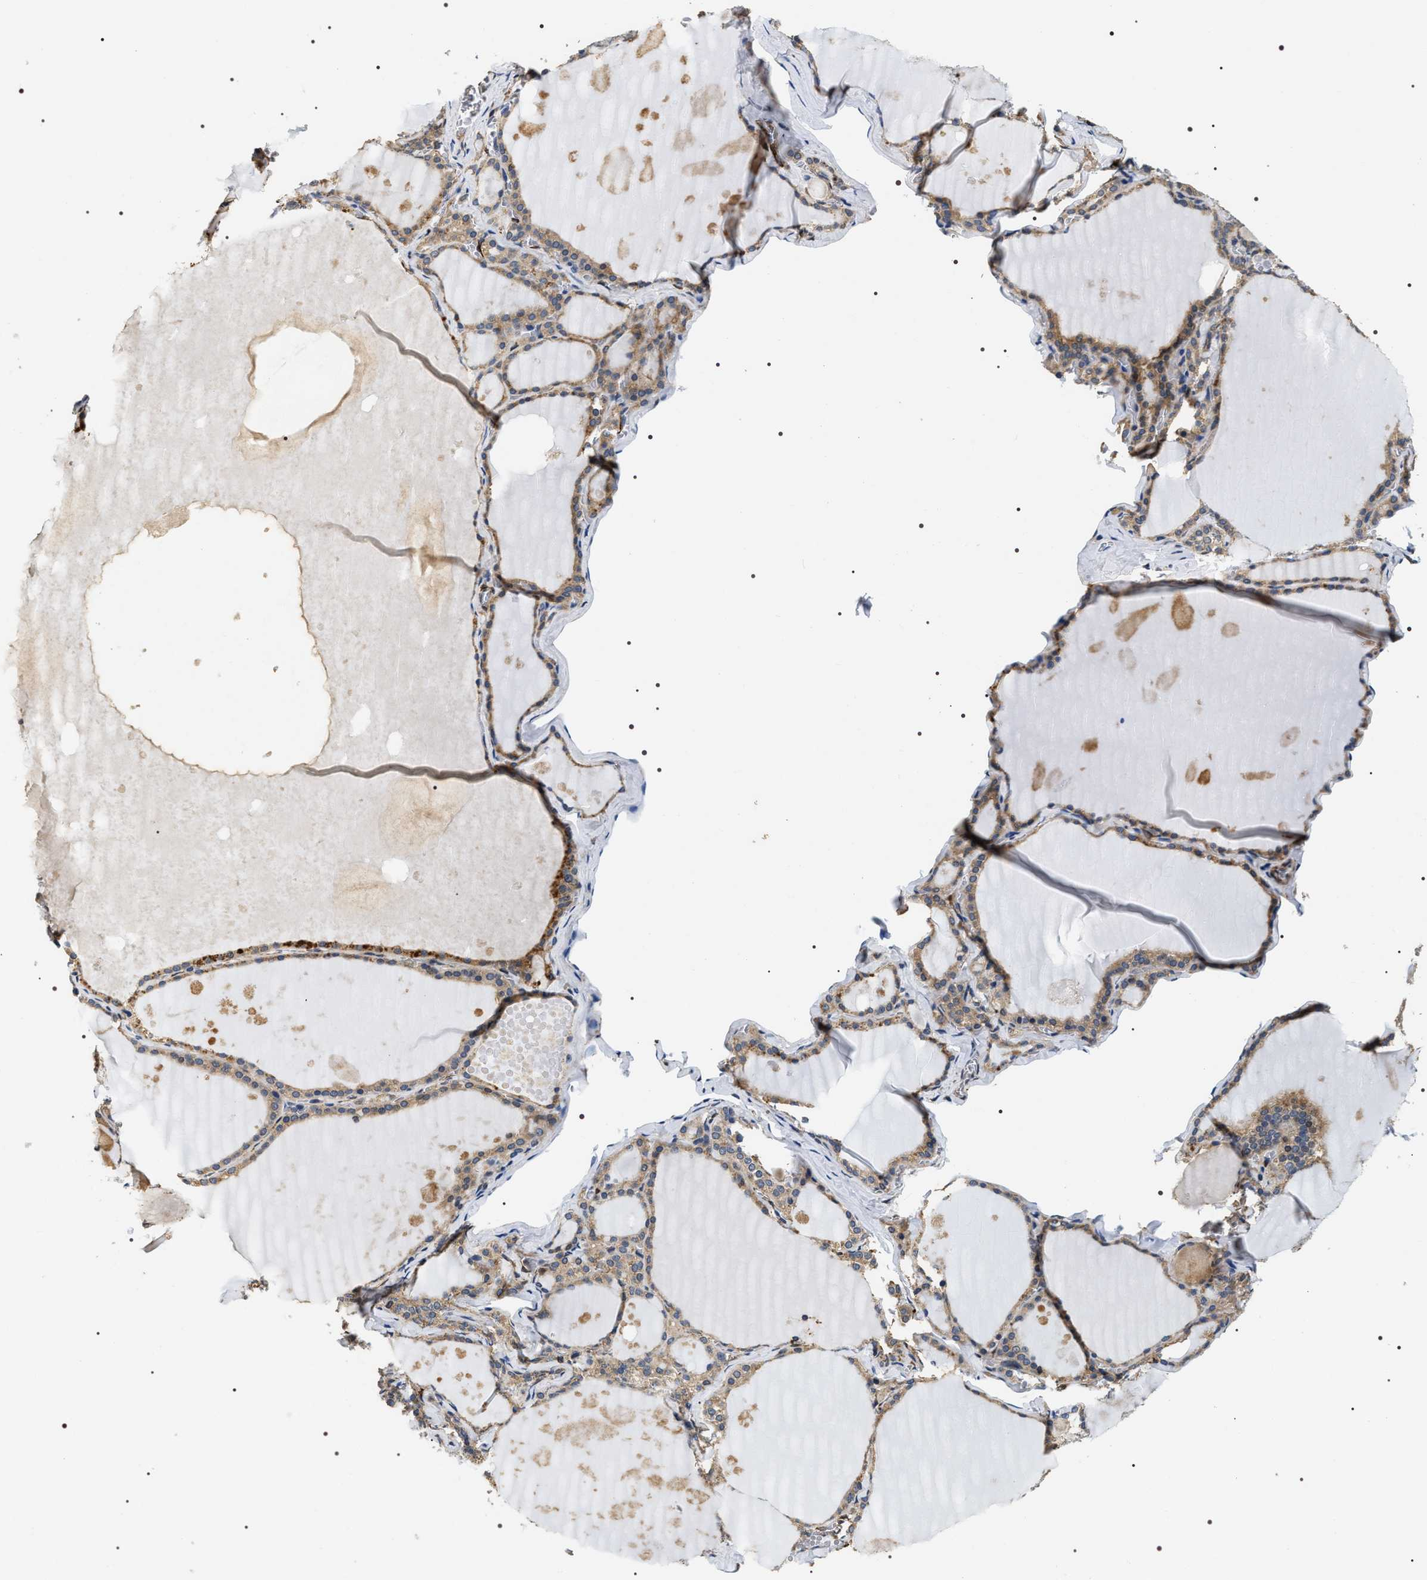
{"staining": {"intensity": "moderate", "quantity": ">75%", "location": "cytoplasmic/membranous"}, "tissue": "thyroid gland", "cell_type": "Glandular cells", "image_type": "normal", "snomed": [{"axis": "morphology", "description": "Normal tissue, NOS"}, {"axis": "topography", "description": "Thyroid gland"}], "caption": "Glandular cells reveal medium levels of moderate cytoplasmic/membranous positivity in about >75% of cells in normal thyroid gland.", "gene": "ZC3HAV1L", "patient": {"sex": "male", "age": 56}}